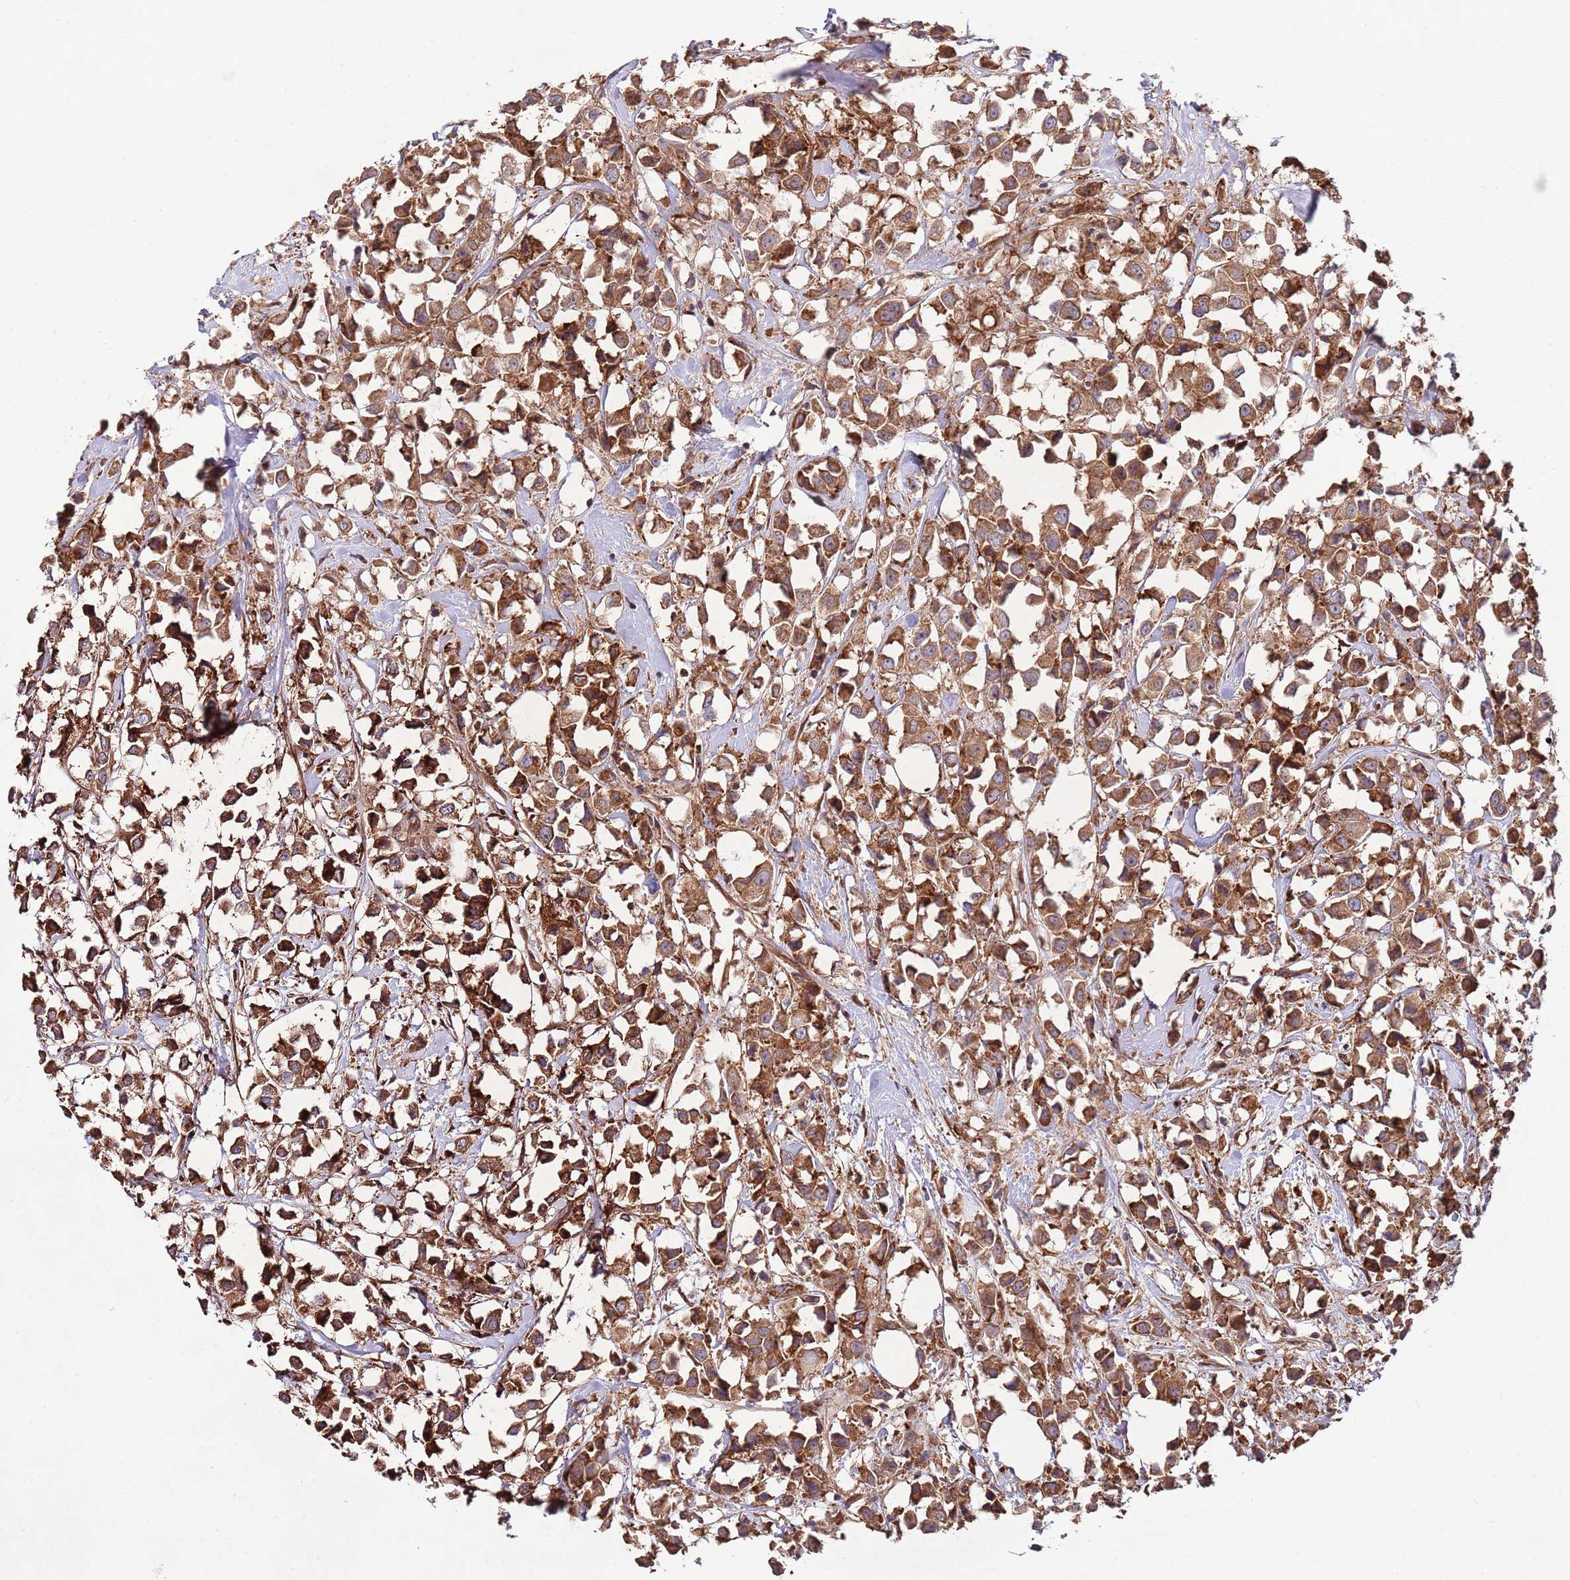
{"staining": {"intensity": "strong", "quantity": ">75%", "location": "cytoplasmic/membranous"}, "tissue": "breast cancer", "cell_type": "Tumor cells", "image_type": "cancer", "snomed": [{"axis": "morphology", "description": "Duct carcinoma"}, {"axis": "topography", "description": "Breast"}], "caption": "A micrograph showing strong cytoplasmic/membranous positivity in about >75% of tumor cells in infiltrating ductal carcinoma (breast), as visualized by brown immunohistochemical staining.", "gene": "RNF19B", "patient": {"sex": "female", "age": 61}}